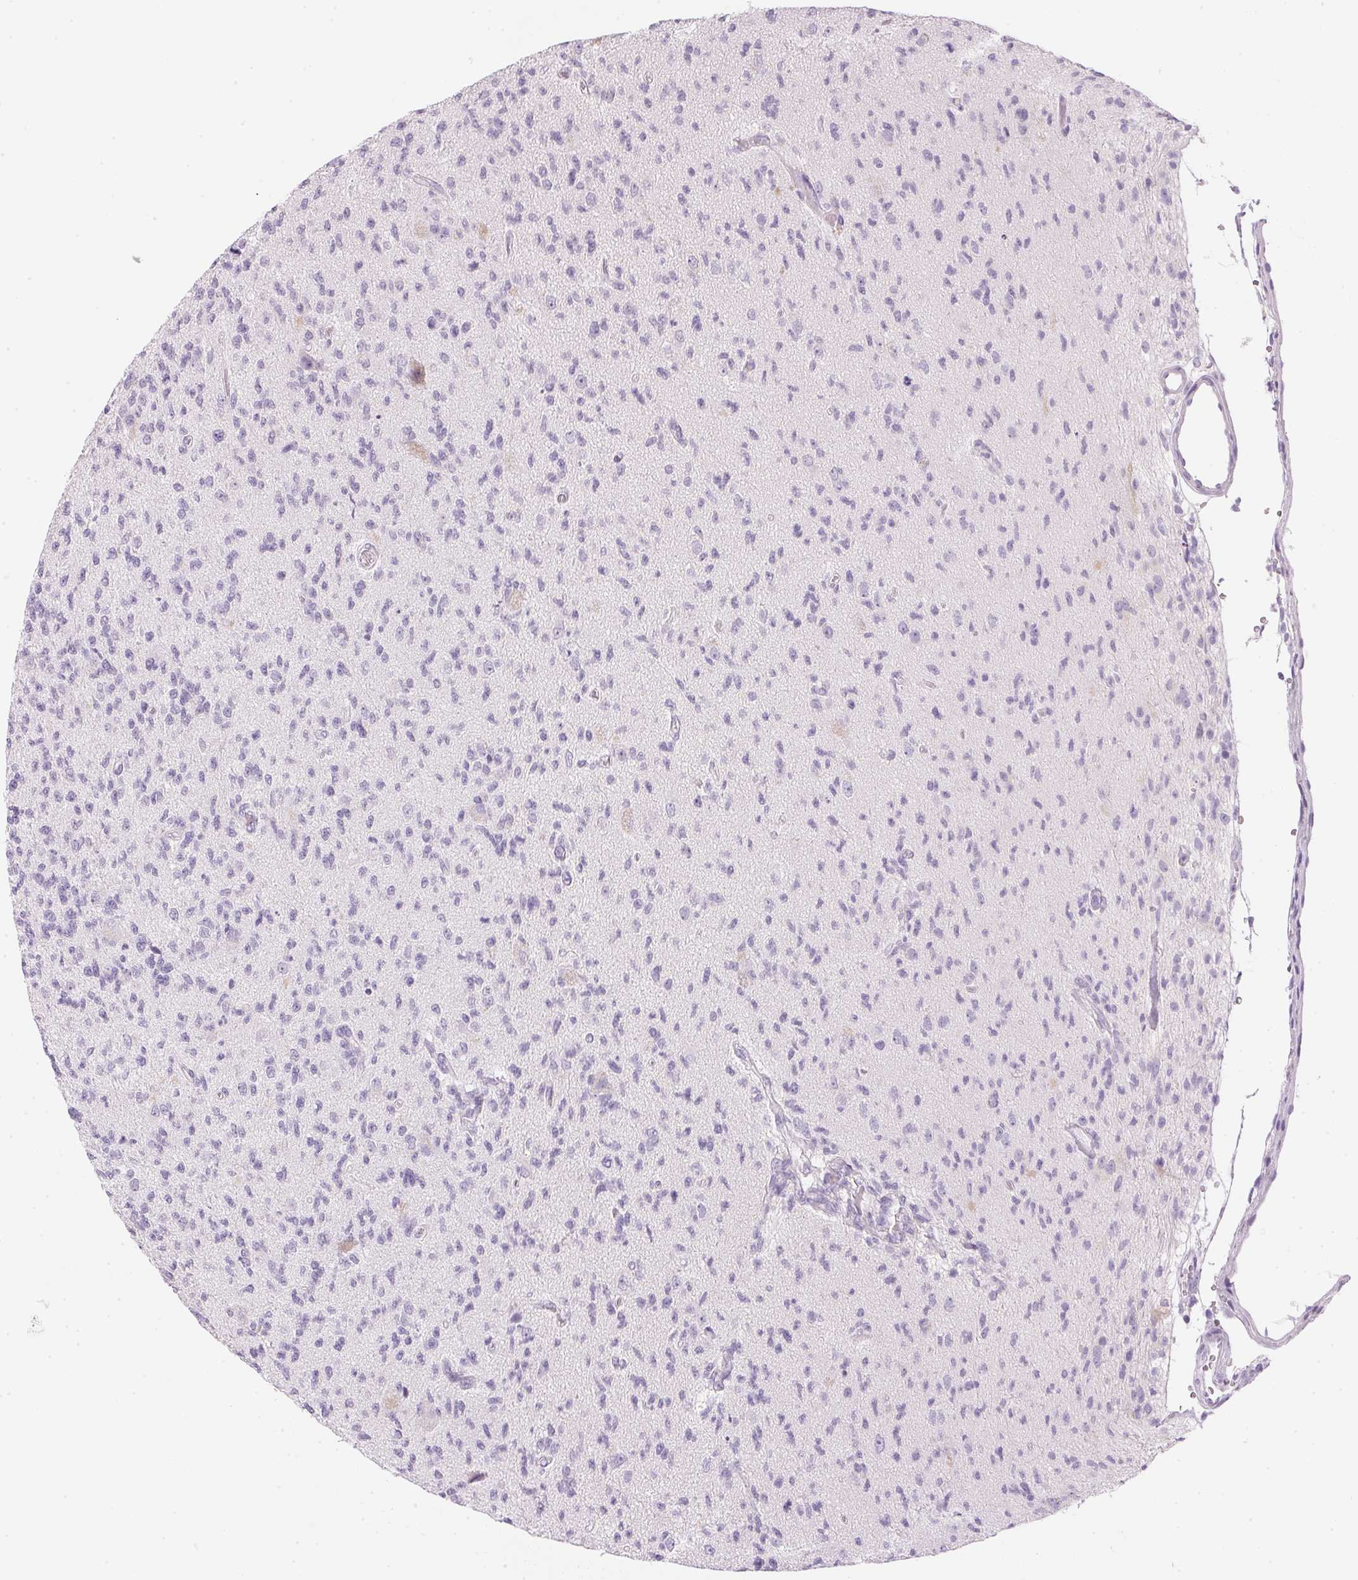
{"staining": {"intensity": "negative", "quantity": "none", "location": "none"}, "tissue": "glioma", "cell_type": "Tumor cells", "image_type": "cancer", "snomed": [{"axis": "morphology", "description": "Glioma, malignant, High grade"}, {"axis": "topography", "description": "Brain"}], "caption": "DAB (3,3'-diaminobenzidine) immunohistochemical staining of human glioma shows no significant positivity in tumor cells. (DAB immunohistochemistry (IHC), high magnification).", "gene": "IGFBP1", "patient": {"sex": "male", "age": 56}}